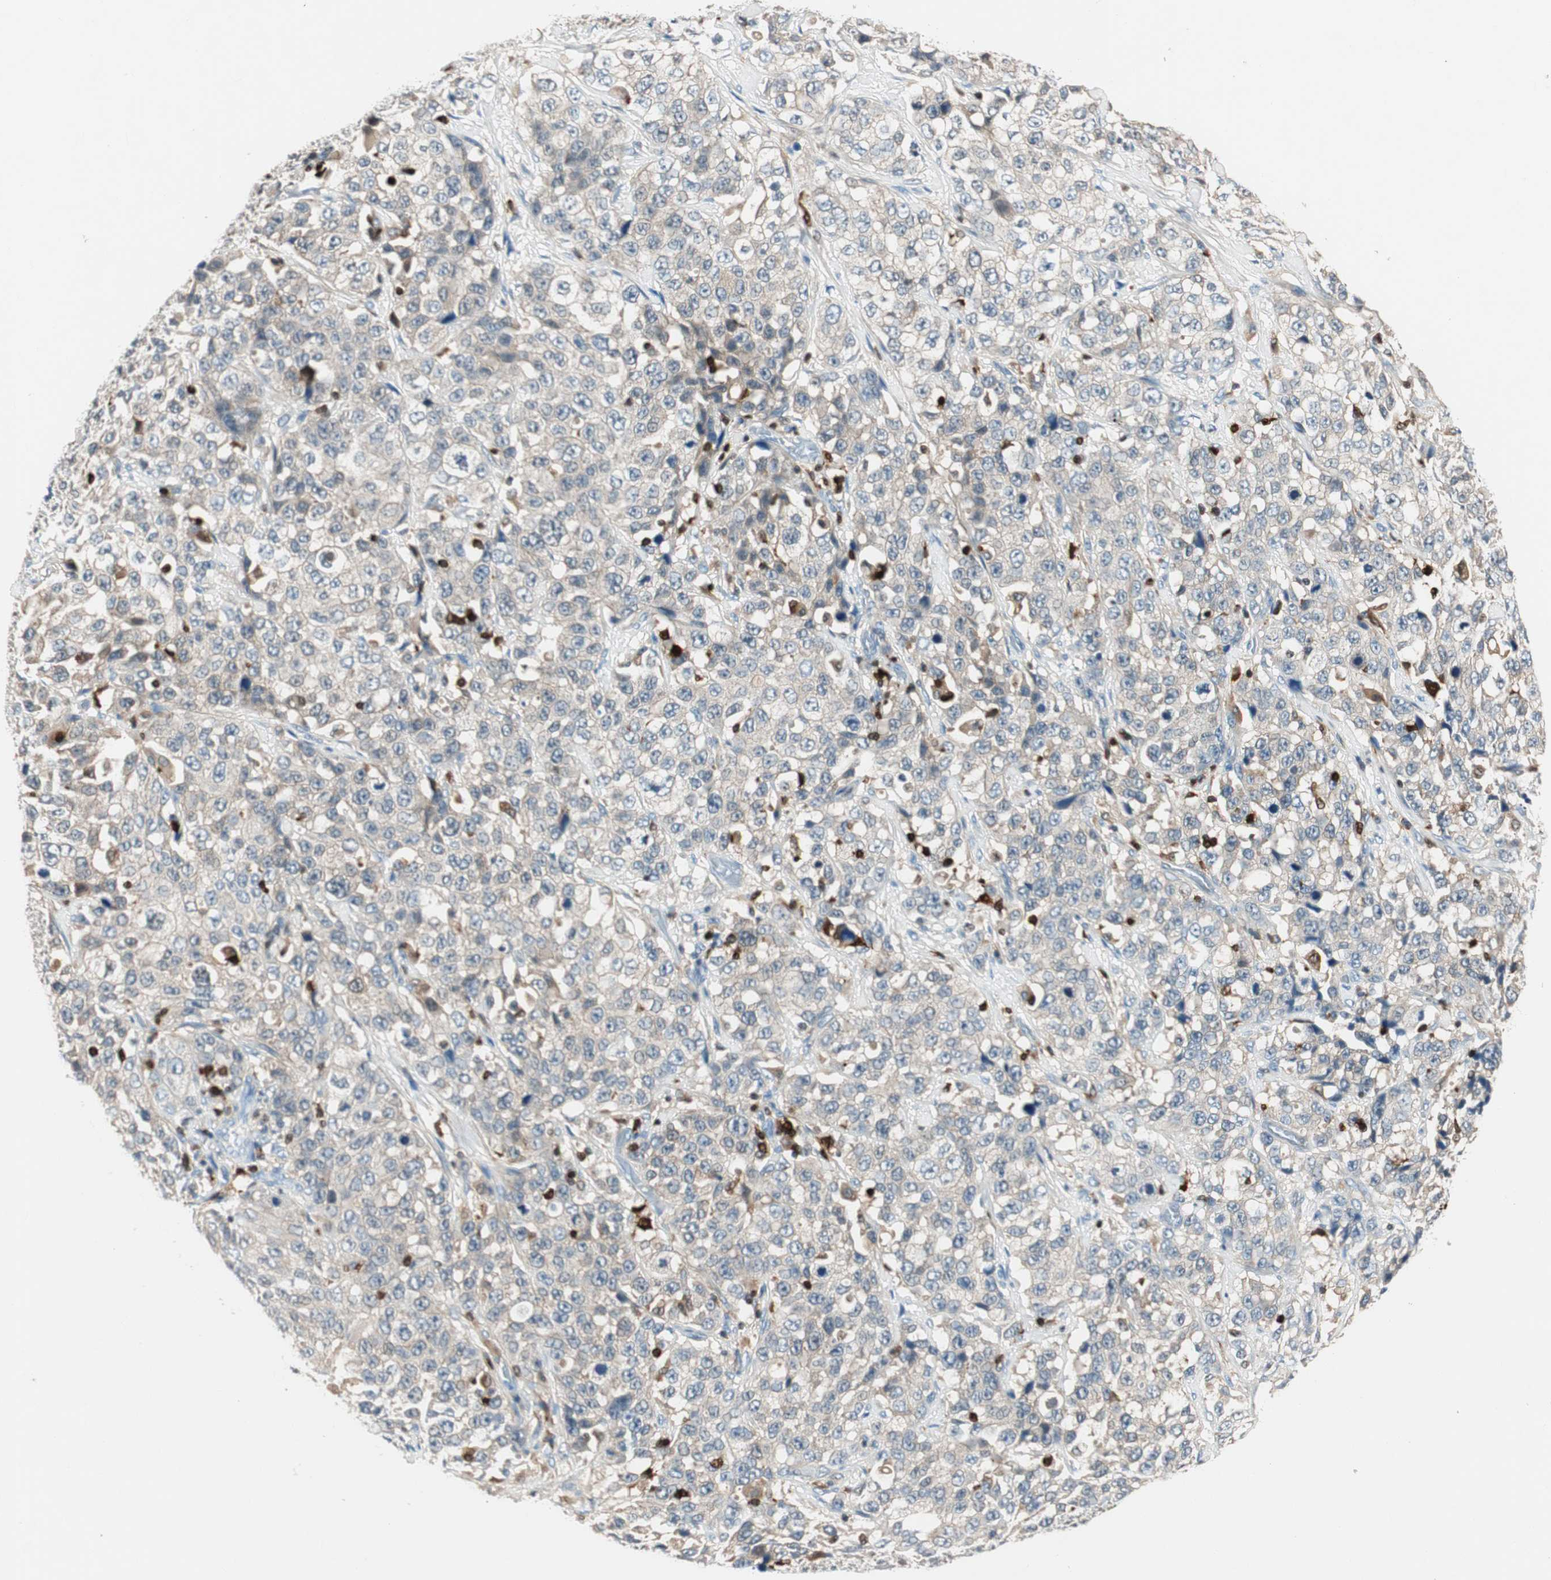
{"staining": {"intensity": "weak", "quantity": "<25%", "location": "cytoplasmic/membranous"}, "tissue": "stomach cancer", "cell_type": "Tumor cells", "image_type": "cancer", "snomed": [{"axis": "morphology", "description": "Normal tissue, NOS"}, {"axis": "morphology", "description": "Adenocarcinoma, NOS"}, {"axis": "topography", "description": "Stomach"}], "caption": "DAB (3,3'-diaminobenzidine) immunohistochemical staining of human stomach cancer (adenocarcinoma) displays no significant positivity in tumor cells. (DAB immunohistochemistry, high magnification).", "gene": "COTL1", "patient": {"sex": "male", "age": 48}}